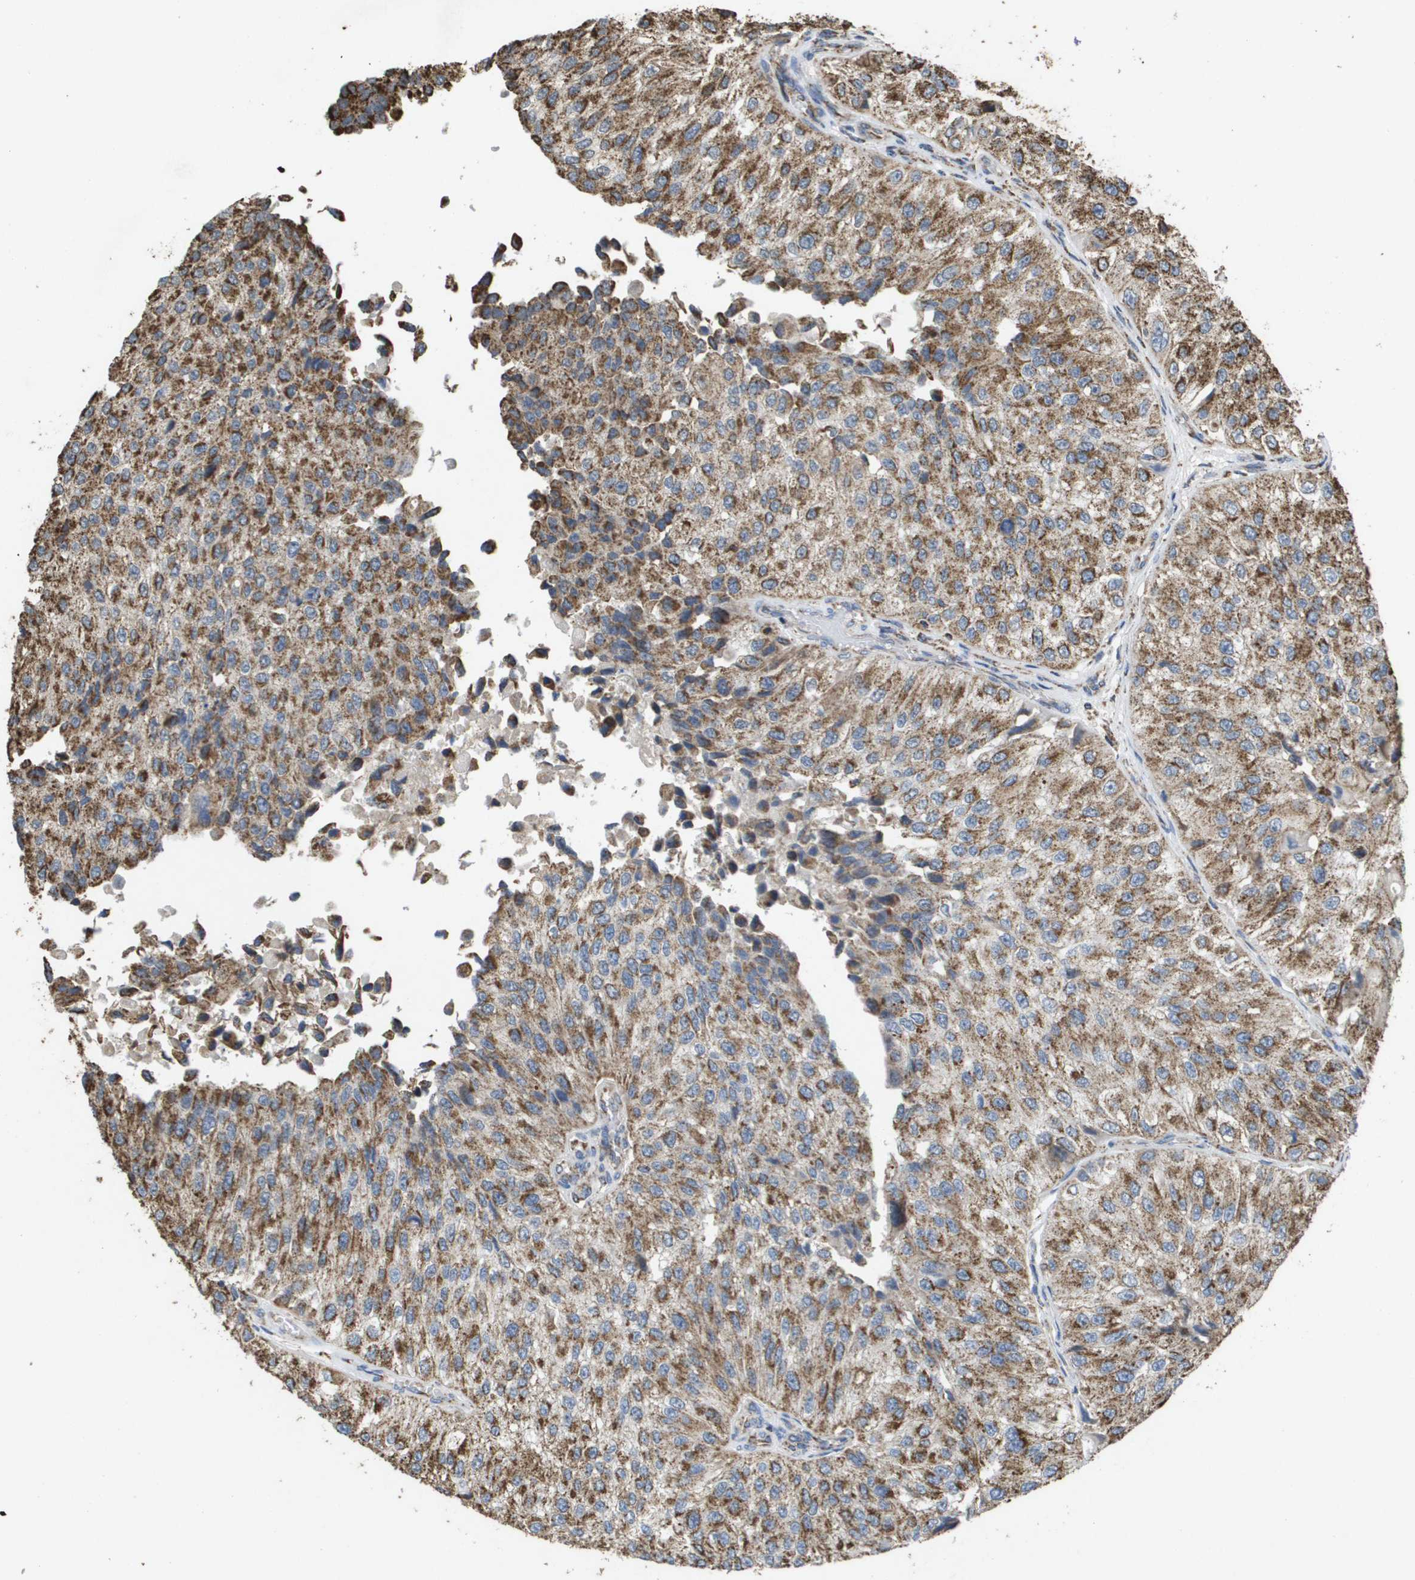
{"staining": {"intensity": "moderate", "quantity": ">75%", "location": "cytoplasmic/membranous"}, "tissue": "urothelial cancer", "cell_type": "Tumor cells", "image_type": "cancer", "snomed": [{"axis": "morphology", "description": "Urothelial carcinoma, High grade"}, {"axis": "topography", "description": "Kidney"}, {"axis": "topography", "description": "Urinary bladder"}], "caption": "There is medium levels of moderate cytoplasmic/membranous expression in tumor cells of urothelial carcinoma (high-grade), as demonstrated by immunohistochemical staining (brown color).", "gene": "HSPE1", "patient": {"sex": "male", "age": 77}}